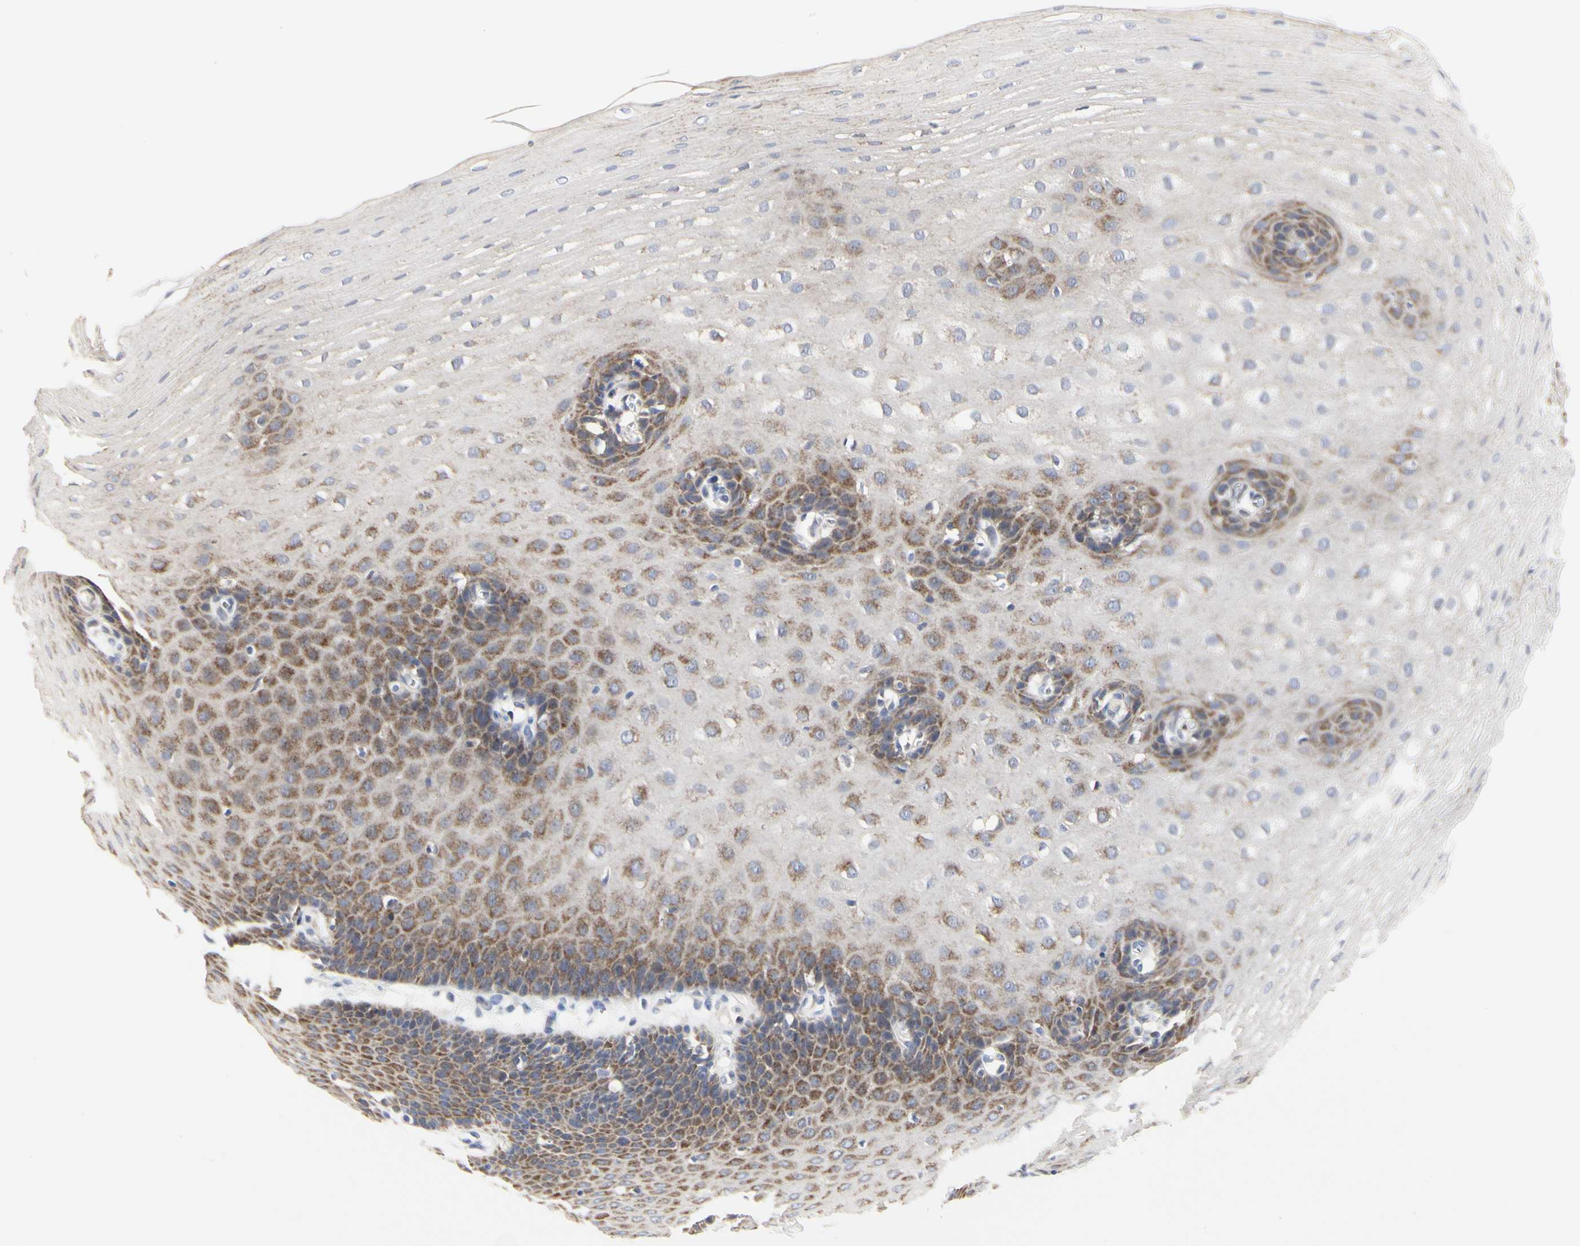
{"staining": {"intensity": "moderate", "quantity": "25%-75%", "location": "cytoplasmic/membranous"}, "tissue": "esophagus", "cell_type": "Squamous epithelial cells", "image_type": "normal", "snomed": [{"axis": "morphology", "description": "Normal tissue, NOS"}, {"axis": "topography", "description": "Esophagus"}], "caption": "Immunohistochemical staining of unremarkable human esophagus demonstrates 25%-75% levels of moderate cytoplasmic/membranous protein expression in about 25%-75% of squamous epithelial cells.", "gene": "SHANK2", "patient": {"sex": "male", "age": 70}}